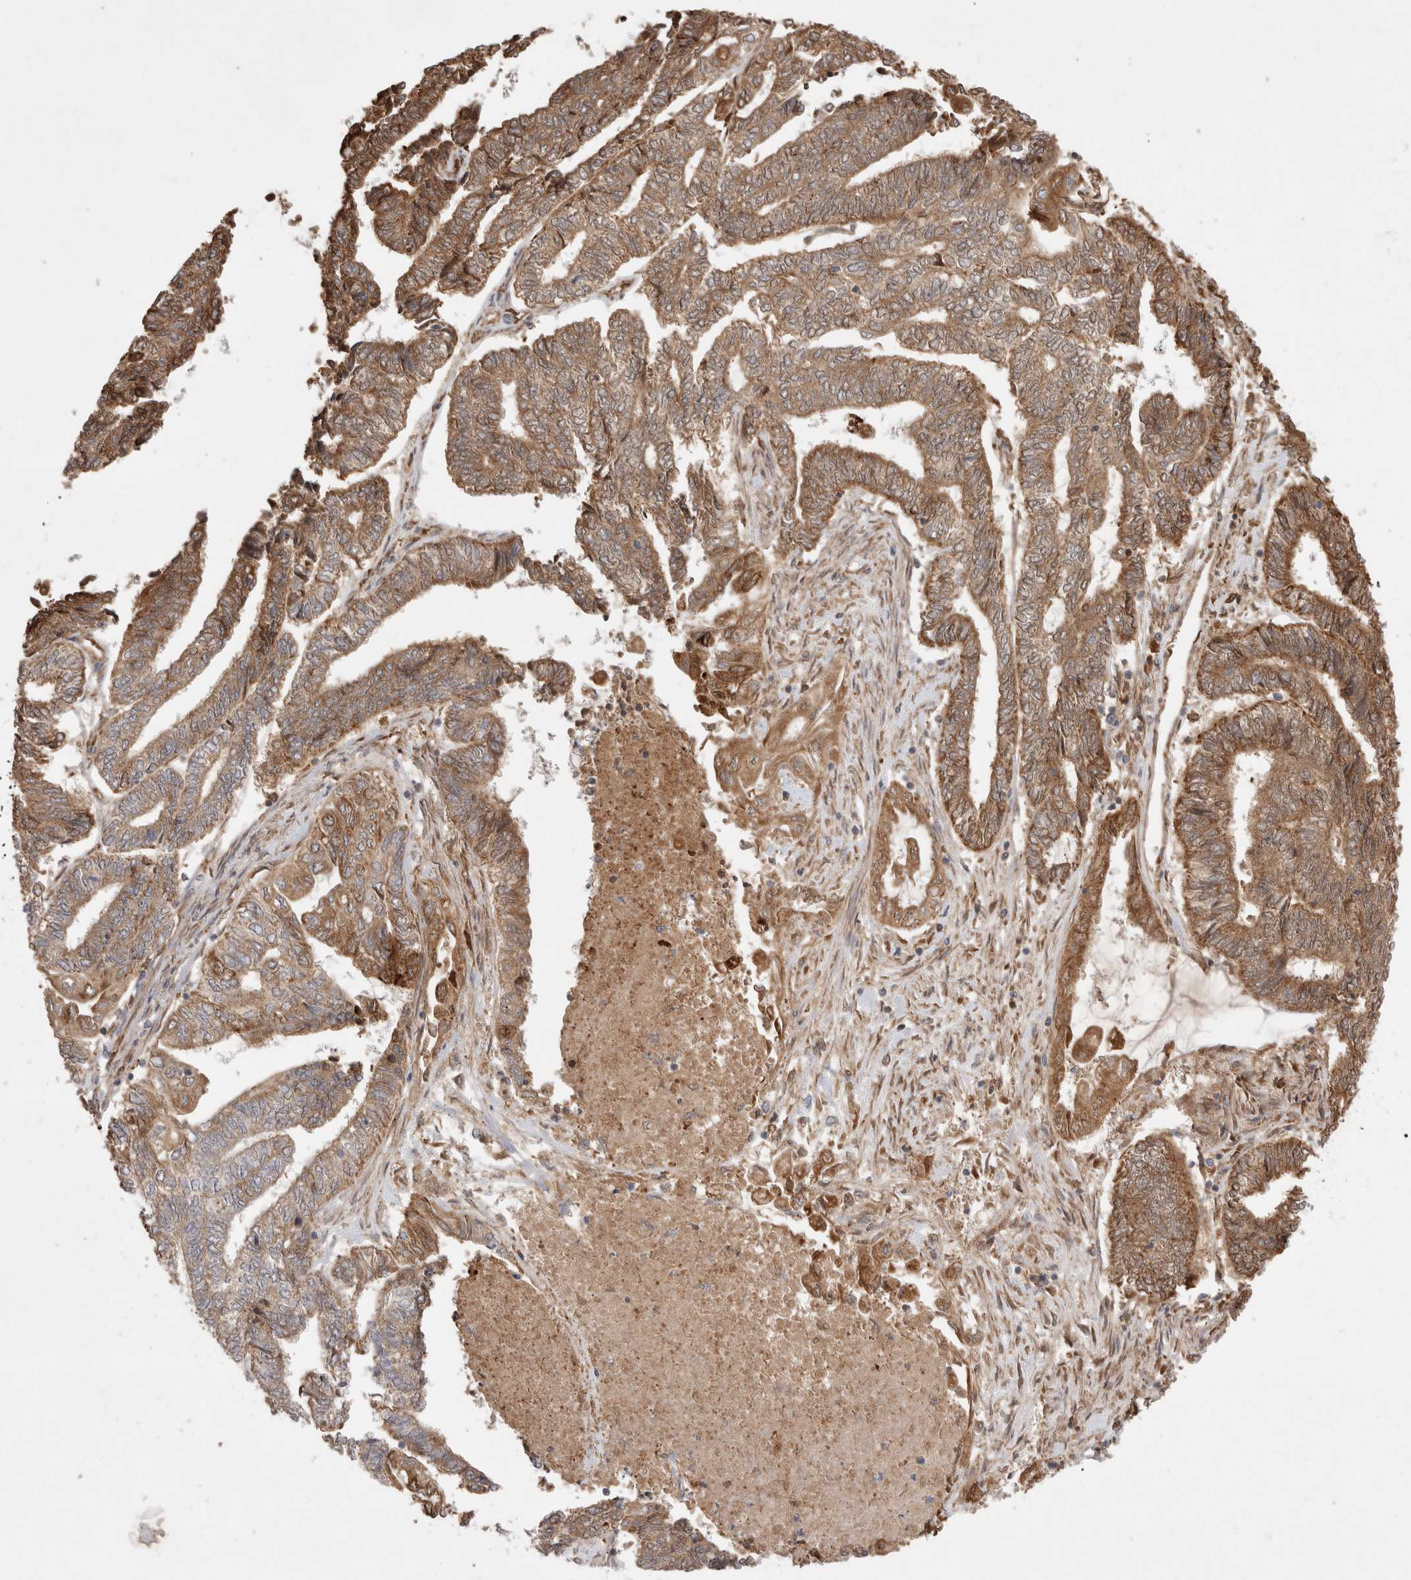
{"staining": {"intensity": "moderate", "quantity": ">75%", "location": "cytoplasmic/membranous"}, "tissue": "endometrial cancer", "cell_type": "Tumor cells", "image_type": "cancer", "snomed": [{"axis": "morphology", "description": "Adenocarcinoma, NOS"}, {"axis": "topography", "description": "Uterus"}, {"axis": "topography", "description": "Endometrium"}], "caption": "Tumor cells show medium levels of moderate cytoplasmic/membranous staining in approximately >75% of cells in human endometrial cancer. The protein of interest is stained brown, and the nuclei are stained in blue (DAB IHC with brightfield microscopy, high magnification).", "gene": "FAM221A", "patient": {"sex": "female", "age": 70}}